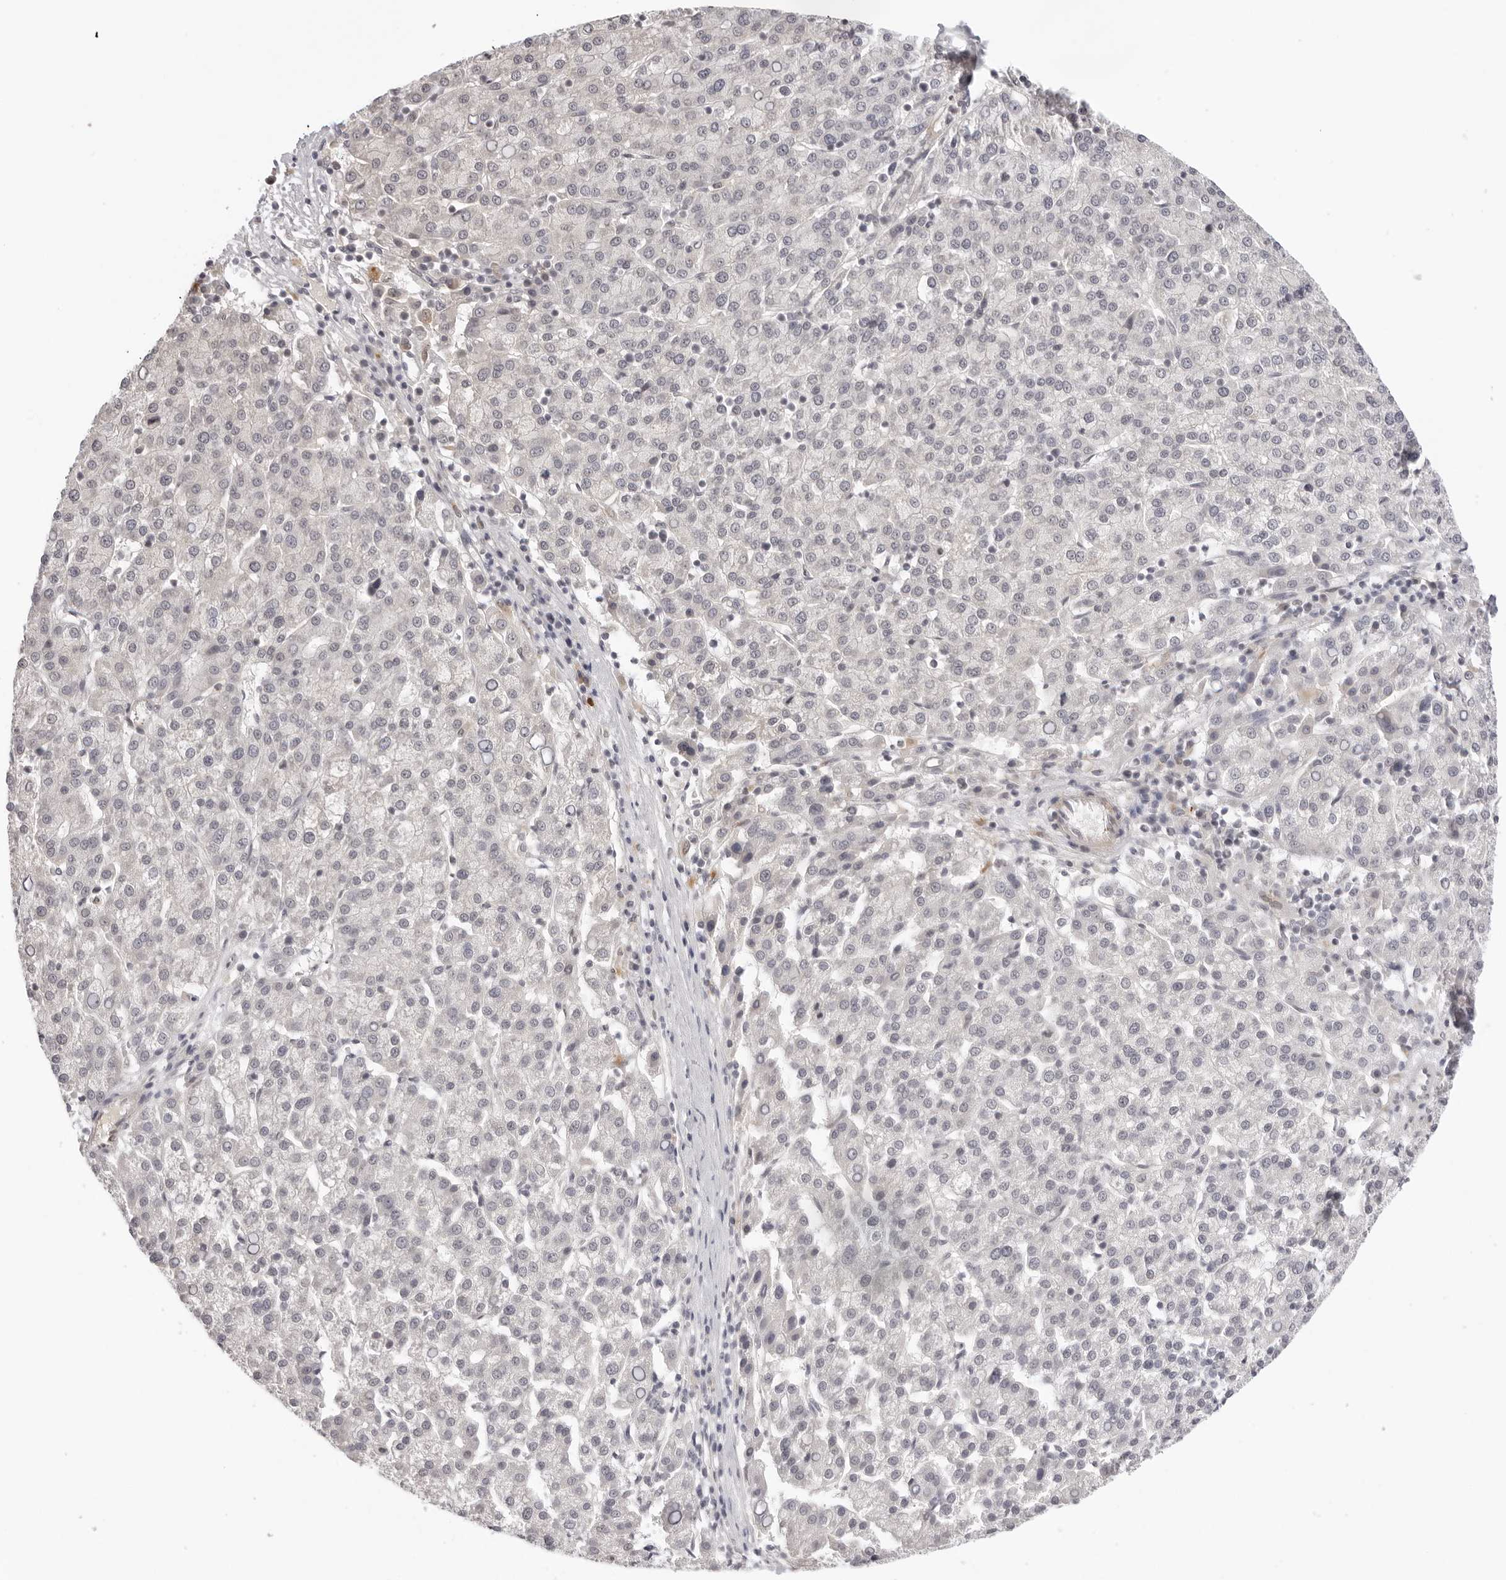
{"staining": {"intensity": "negative", "quantity": "none", "location": "none"}, "tissue": "liver cancer", "cell_type": "Tumor cells", "image_type": "cancer", "snomed": [{"axis": "morphology", "description": "Carcinoma, Hepatocellular, NOS"}, {"axis": "topography", "description": "Liver"}], "caption": "DAB (3,3'-diaminobenzidine) immunohistochemical staining of human liver hepatocellular carcinoma displays no significant expression in tumor cells.", "gene": "STRADB", "patient": {"sex": "female", "age": 58}}